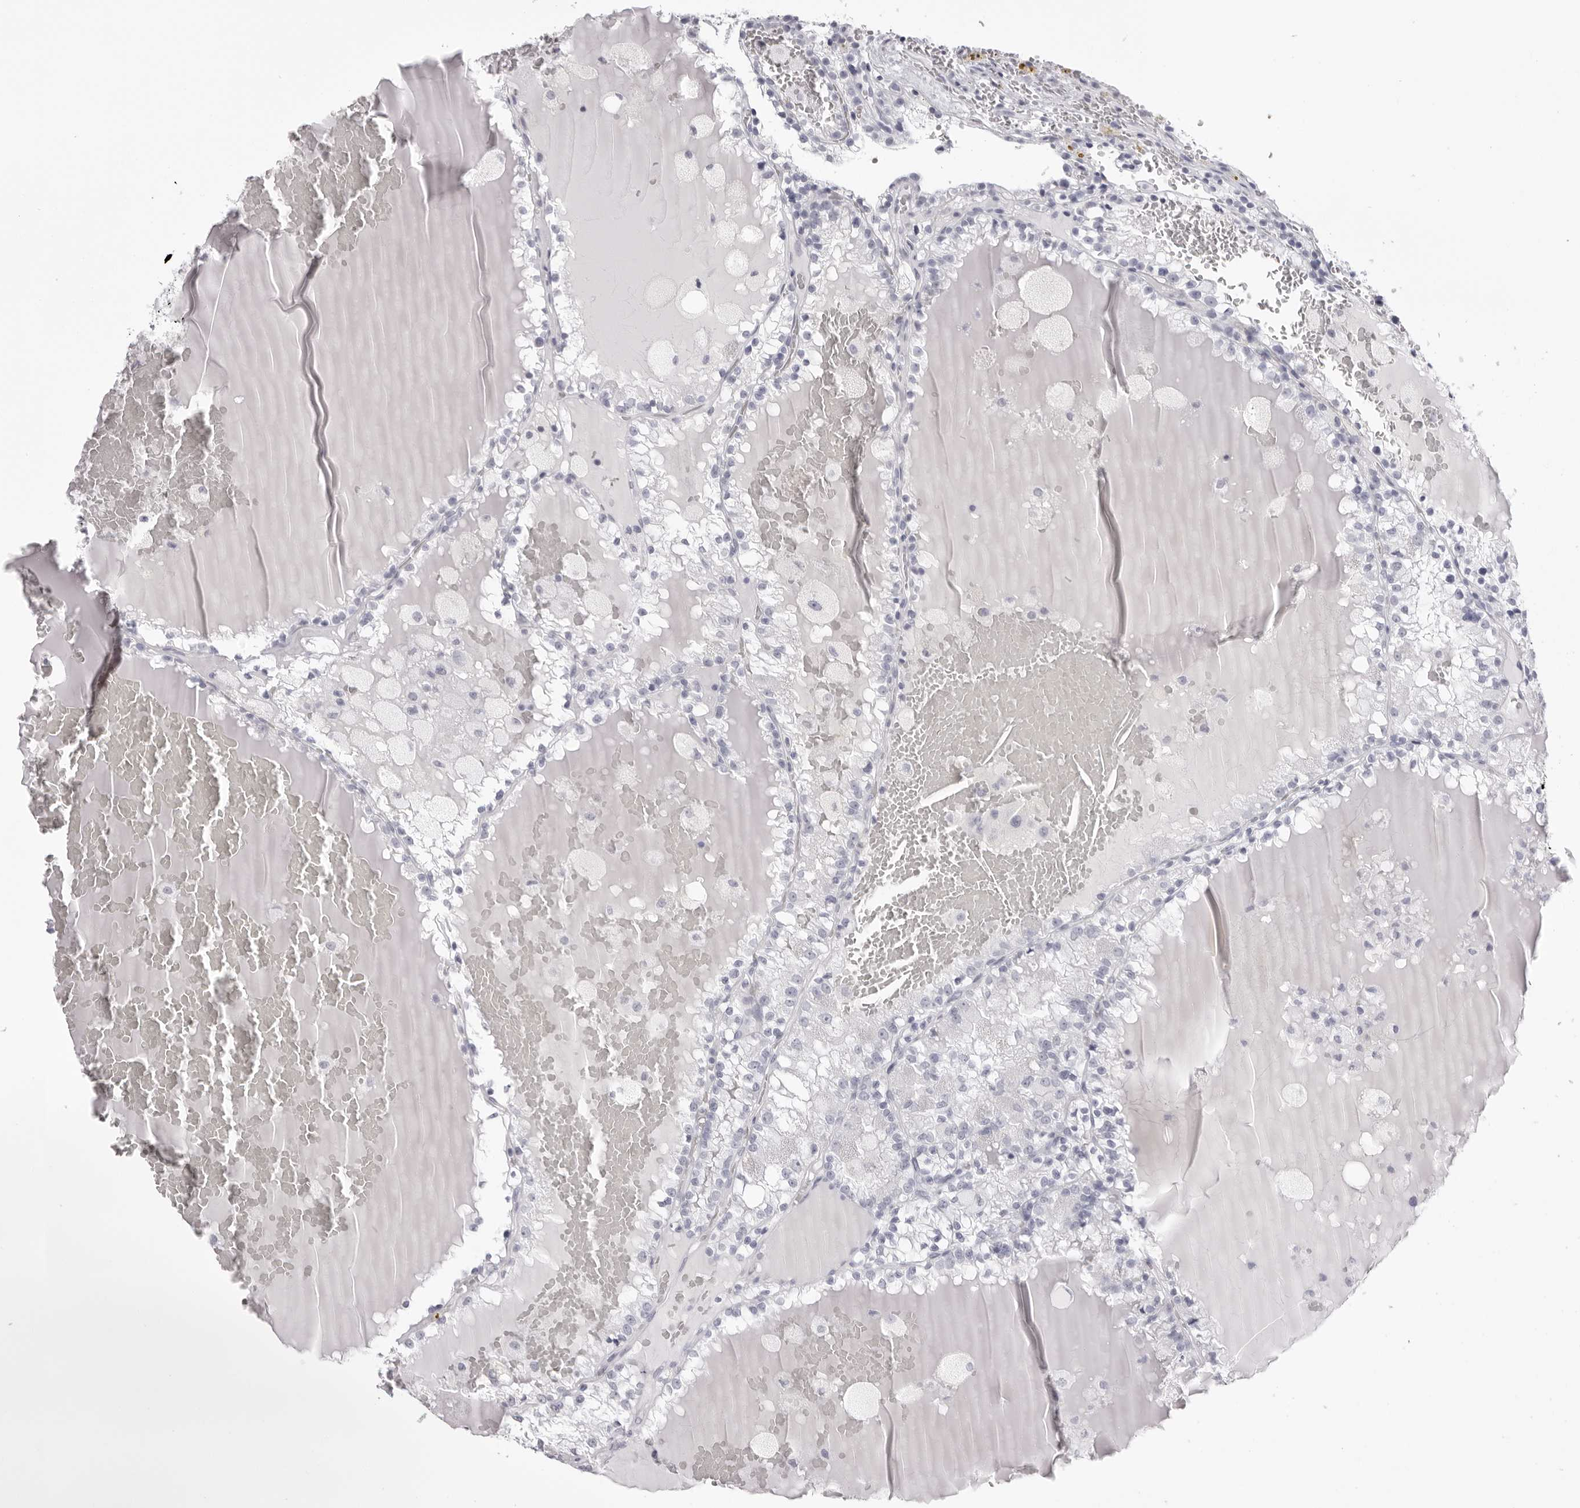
{"staining": {"intensity": "negative", "quantity": "none", "location": "none"}, "tissue": "renal cancer", "cell_type": "Tumor cells", "image_type": "cancer", "snomed": [{"axis": "morphology", "description": "Adenocarcinoma, NOS"}, {"axis": "topography", "description": "Kidney"}], "caption": "Protein analysis of renal adenocarcinoma displays no significant positivity in tumor cells.", "gene": "TMOD4", "patient": {"sex": "female", "age": 56}}